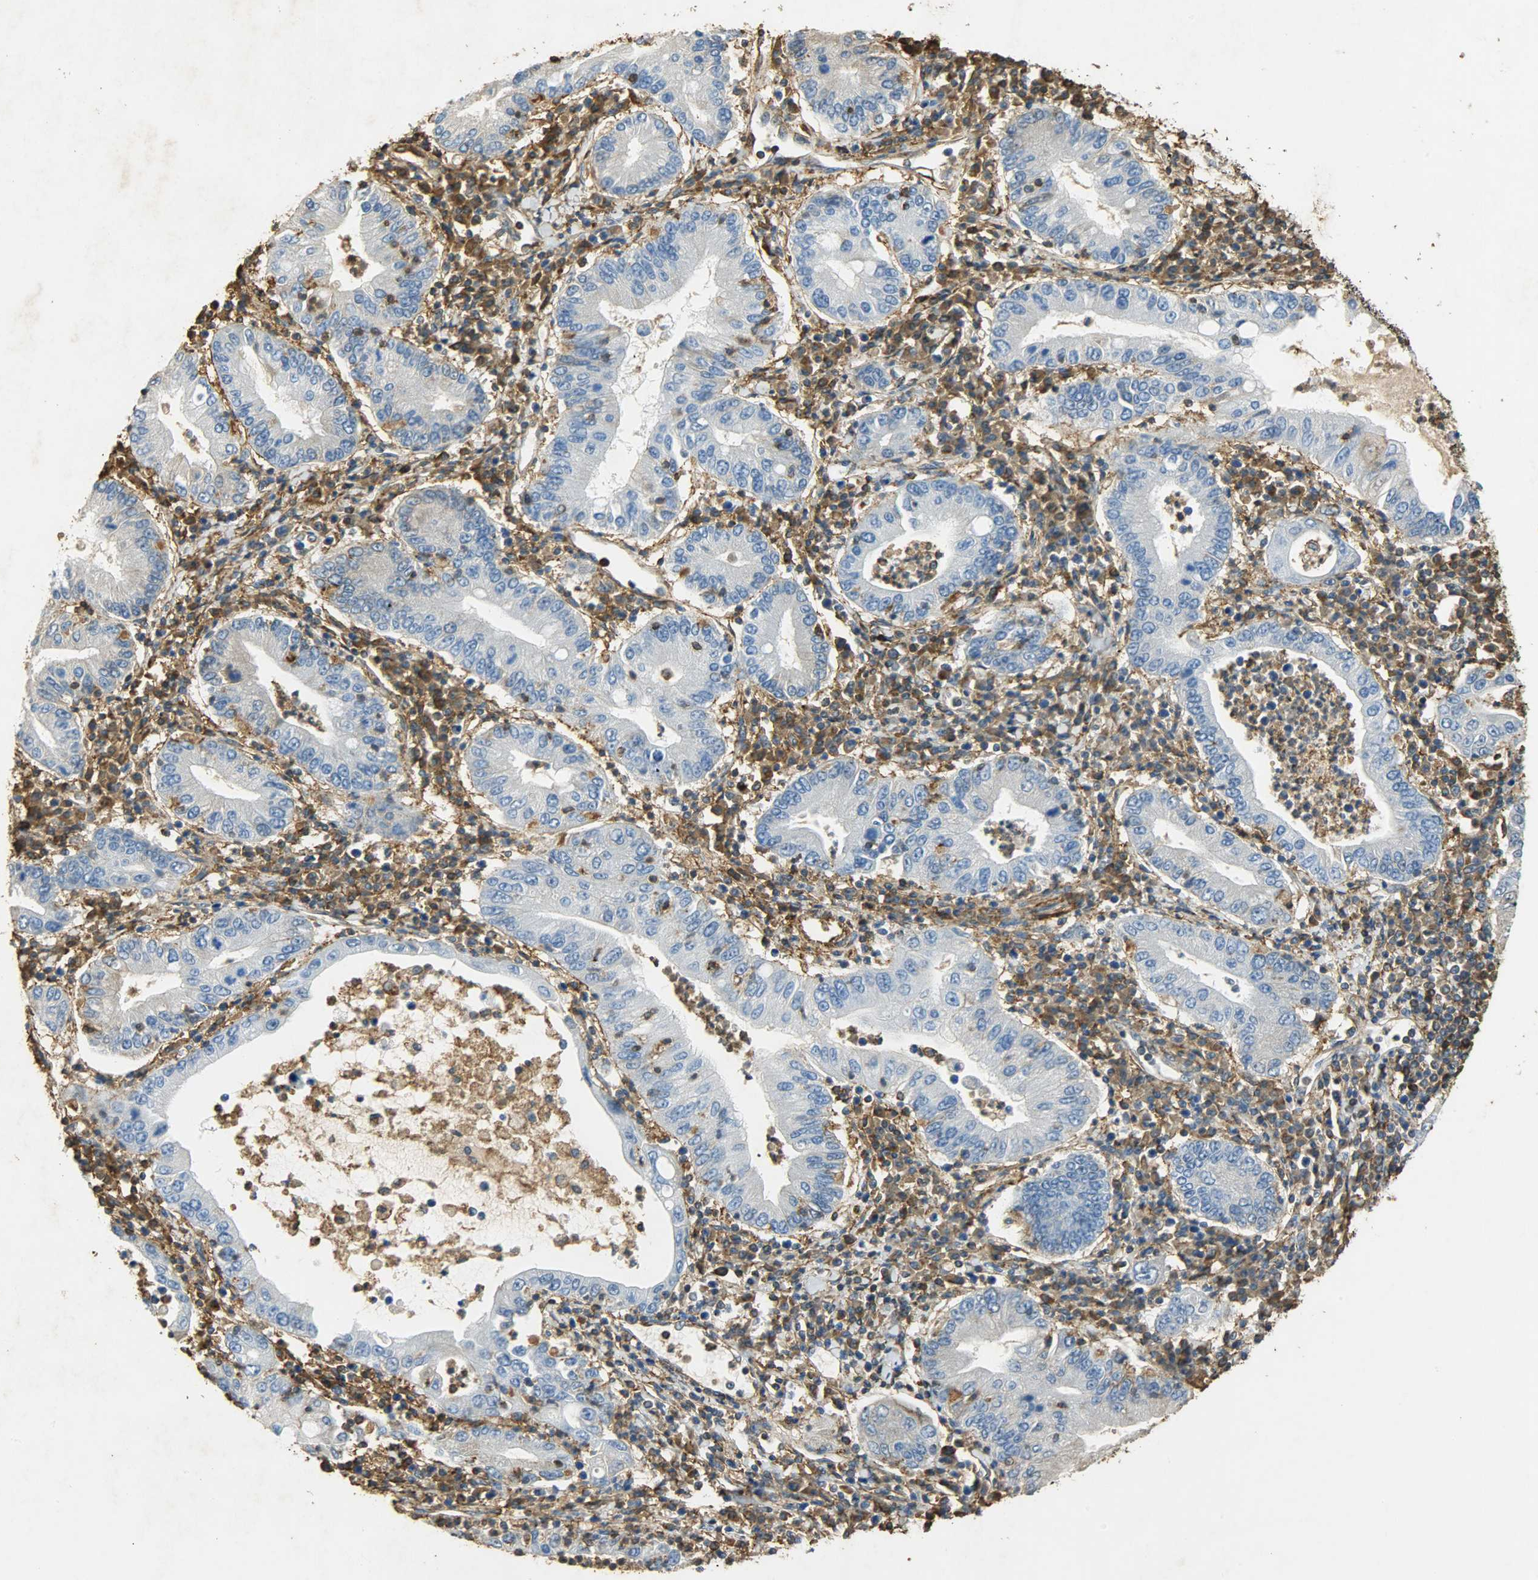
{"staining": {"intensity": "negative", "quantity": "none", "location": "none"}, "tissue": "stomach cancer", "cell_type": "Tumor cells", "image_type": "cancer", "snomed": [{"axis": "morphology", "description": "Normal tissue, NOS"}, {"axis": "morphology", "description": "Adenocarcinoma, NOS"}, {"axis": "topography", "description": "Esophagus"}, {"axis": "topography", "description": "Stomach, upper"}, {"axis": "topography", "description": "Peripheral nerve tissue"}], "caption": "This is an immunohistochemistry image of stomach cancer (adenocarcinoma). There is no staining in tumor cells.", "gene": "ANXA6", "patient": {"sex": "male", "age": 62}}